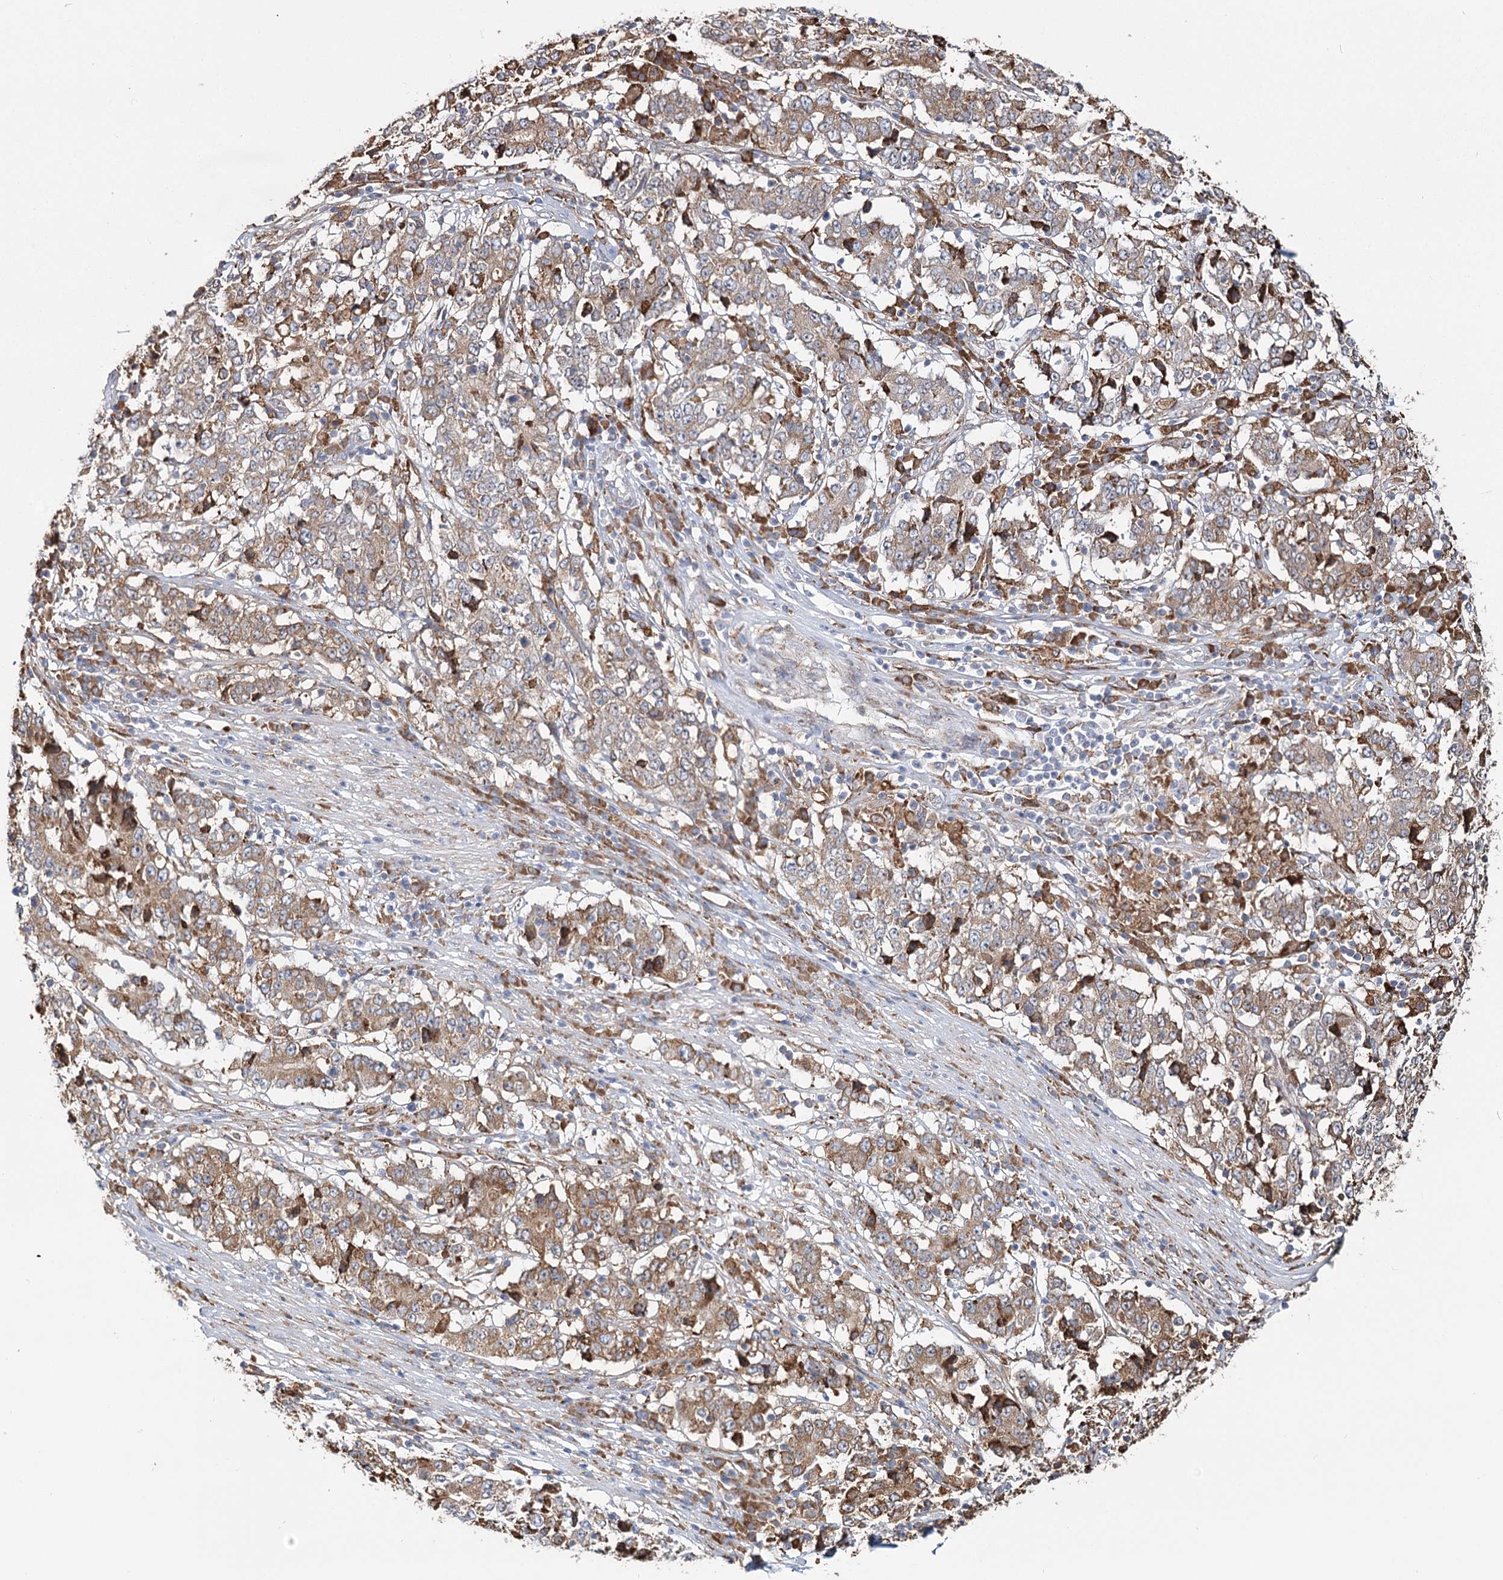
{"staining": {"intensity": "moderate", "quantity": ">75%", "location": "cytoplasmic/membranous"}, "tissue": "stomach cancer", "cell_type": "Tumor cells", "image_type": "cancer", "snomed": [{"axis": "morphology", "description": "Adenocarcinoma, NOS"}, {"axis": "topography", "description": "Stomach"}], "caption": "Immunohistochemistry of human adenocarcinoma (stomach) exhibits medium levels of moderate cytoplasmic/membranous staining in approximately >75% of tumor cells.", "gene": "ZCCHC9", "patient": {"sex": "male", "age": 59}}